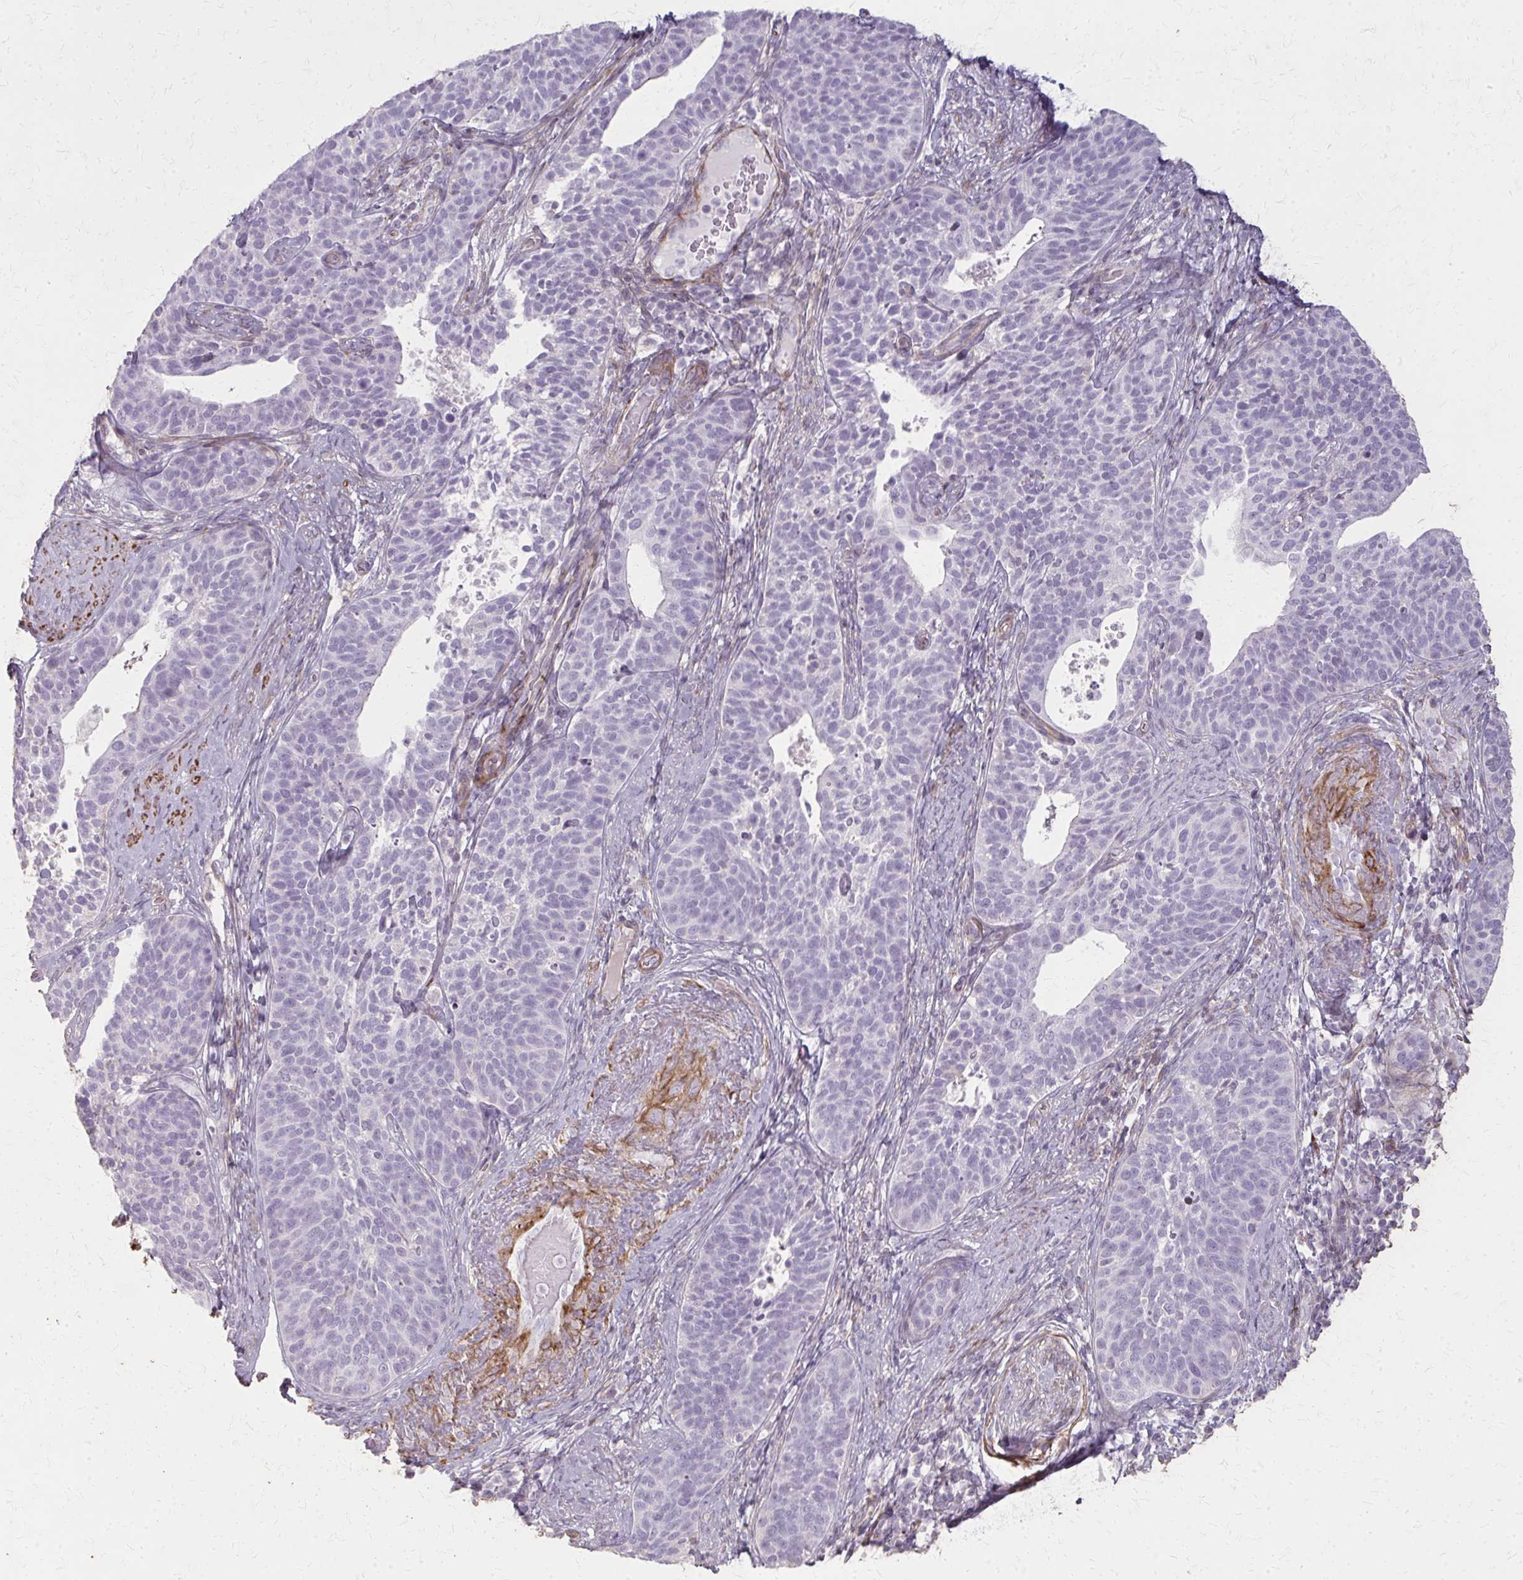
{"staining": {"intensity": "negative", "quantity": "none", "location": "none"}, "tissue": "cervical cancer", "cell_type": "Tumor cells", "image_type": "cancer", "snomed": [{"axis": "morphology", "description": "Squamous cell carcinoma, NOS"}, {"axis": "topography", "description": "Cervix"}], "caption": "A micrograph of squamous cell carcinoma (cervical) stained for a protein shows no brown staining in tumor cells.", "gene": "TENM4", "patient": {"sex": "female", "age": 69}}